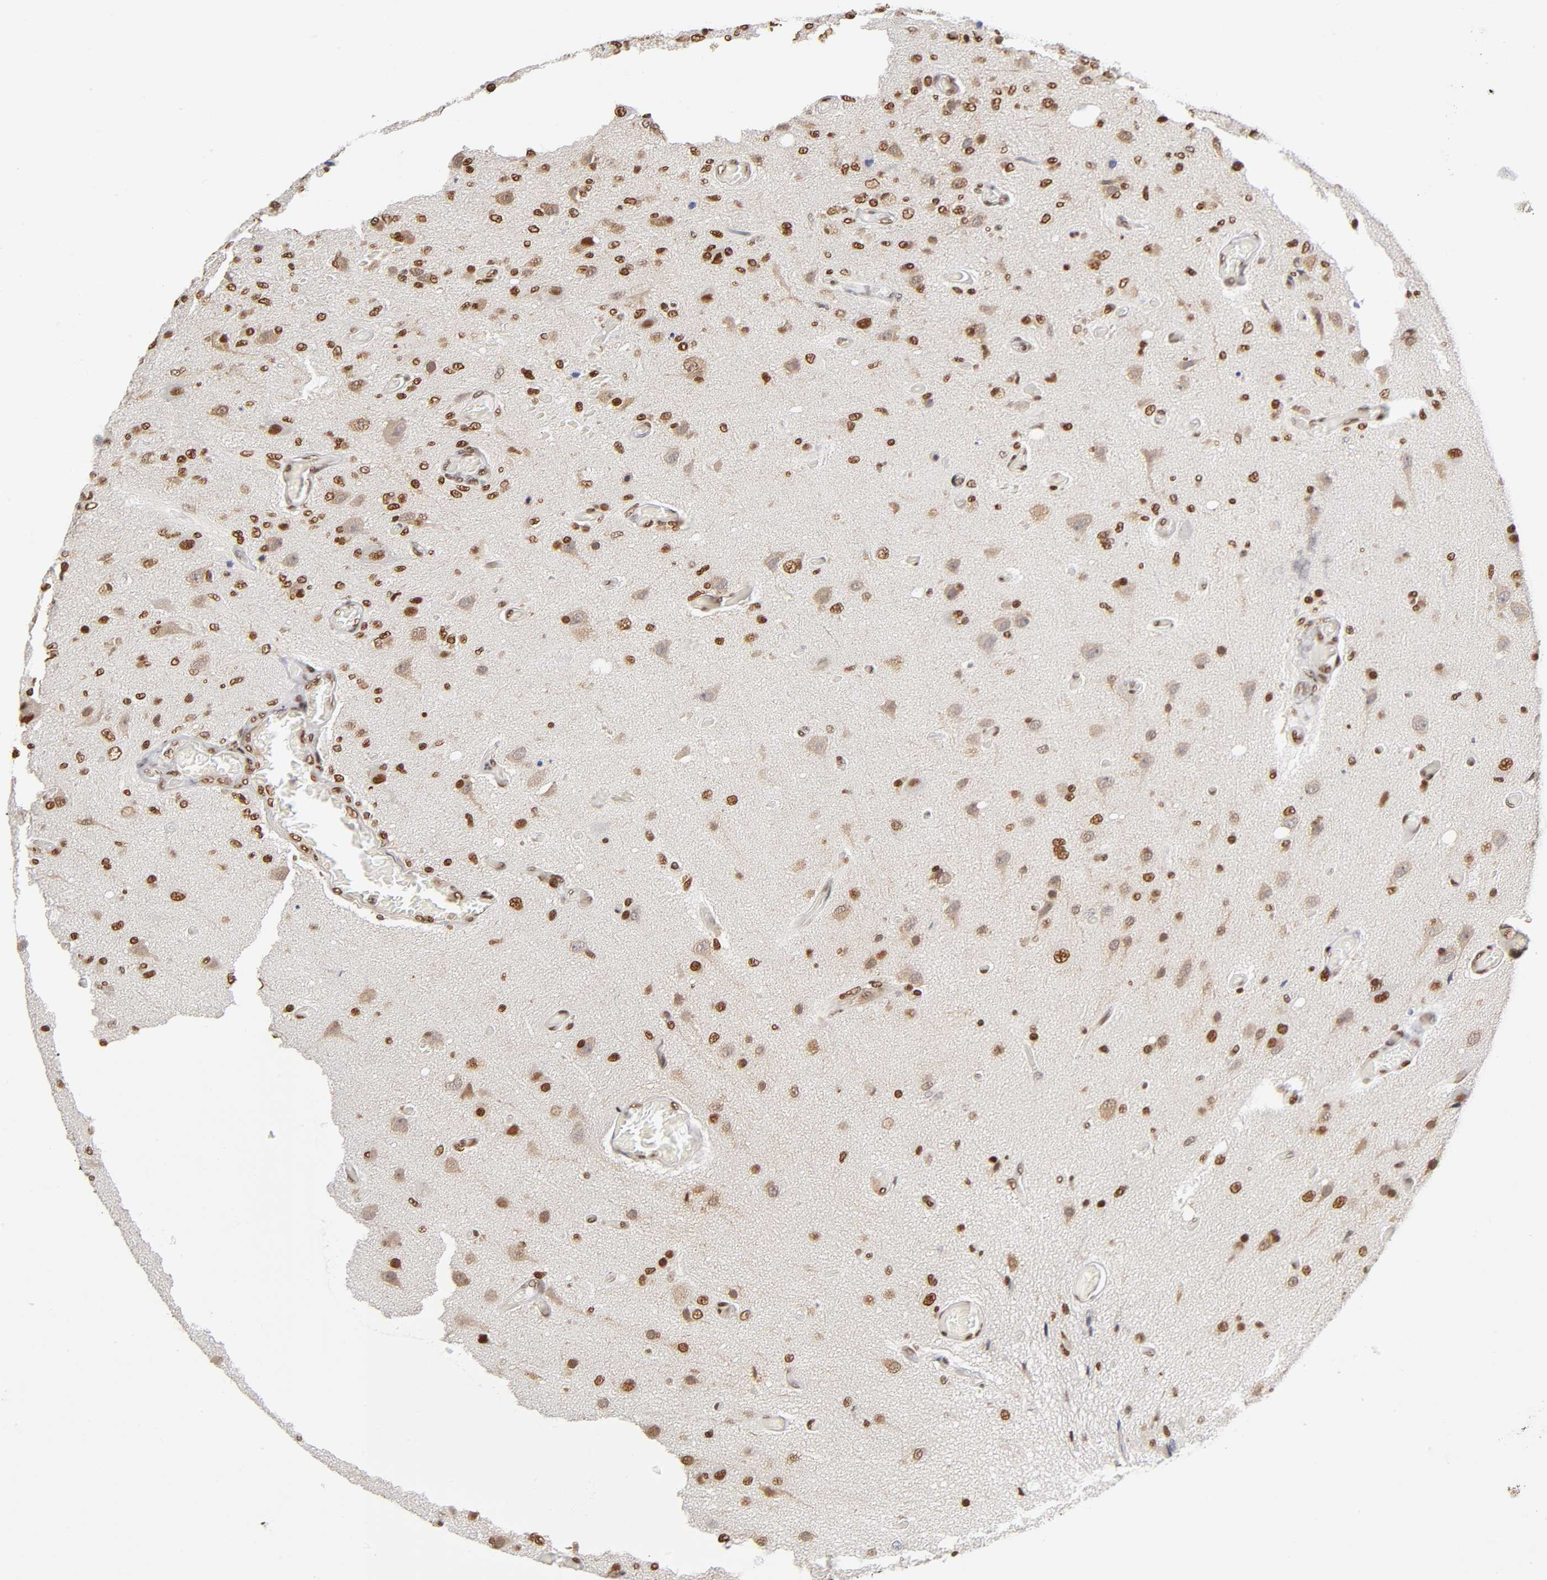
{"staining": {"intensity": "strong", "quantity": ">75%", "location": "nuclear"}, "tissue": "glioma", "cell_type": "Tumor cells", "image_type": "cancer", "snomed": [{"axis": "morphology", "description": "Normal tissue, NOS"}, {"axis": "morphology", "description": "Glioma, malignant, High grade"}, {"axis": "topography", "description": "Cerebral cortex"}], "caption": "Glioma tissue shows strong nuclear positivity in approximately >75% of tumor cells, visualized by immunohistochemistry.", "gene": "ILKAP", "patient": {"sex": "male", "age": 77}}